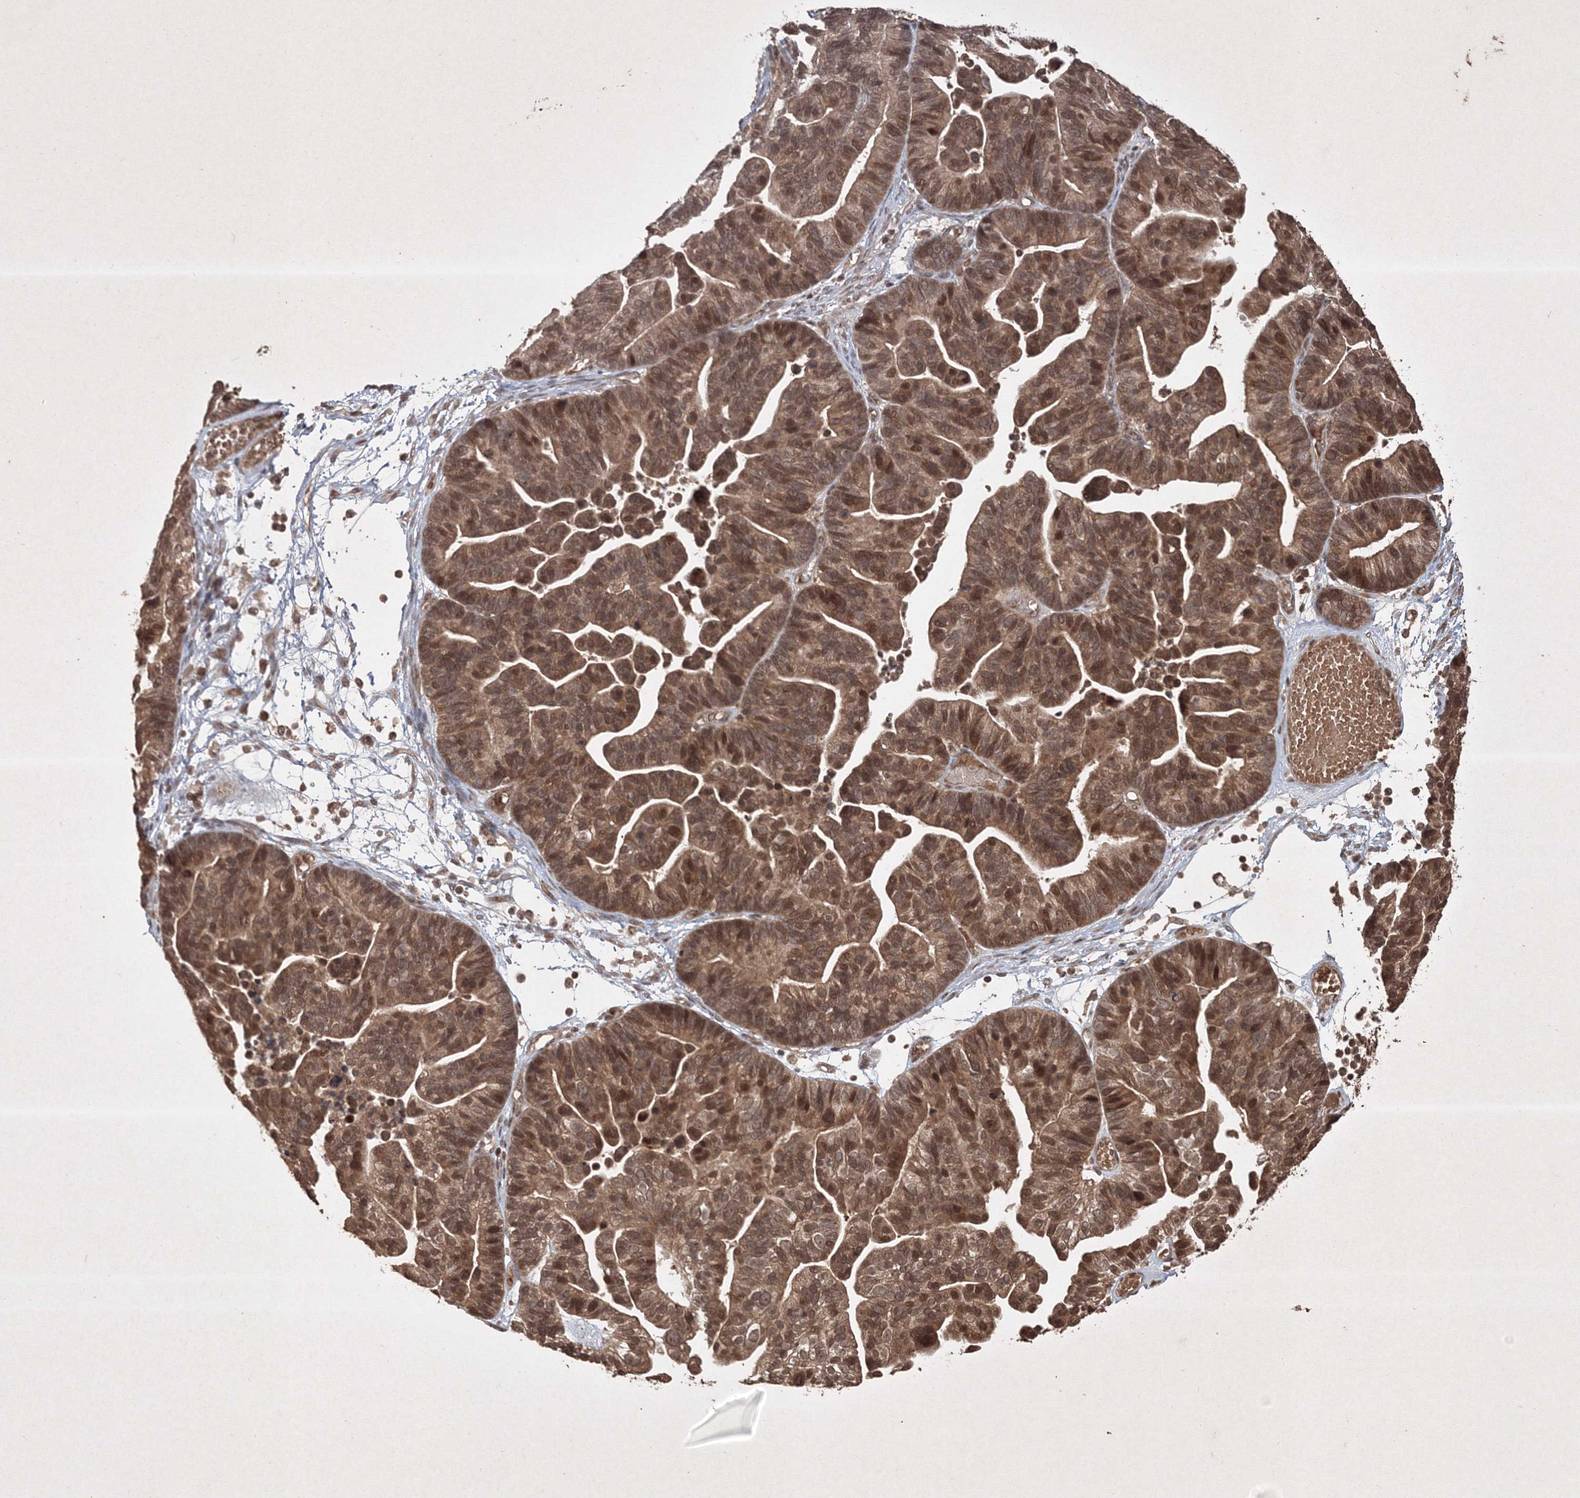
{"staining": {"intensity": "moderate", "quantity": ">75%", "location": "cytoplasmic/membranous,nuclear"}, "tissue": "ovarian cancer", "cell_type": "Tumor cells", "image_type": "cancer", "snomed": [{"axis": "morphology", "description": "Cystadenocarcinoma, serous, NOS"}, {"axis": "topography", "description": "Ovary"}], "caption": "Ovarian serous cystadenocarcinoma tissue displays moderate cytoplasmic/membranous and nuclear staining in approximately >75% of tumor cells, visualized by immunohistochemistry. Immunohistochemistry (ihc) stains the protein in brown and the nuclei are stained blue.", "gene": "PELI3", "patient": {"sex": "female", "age": 56}}